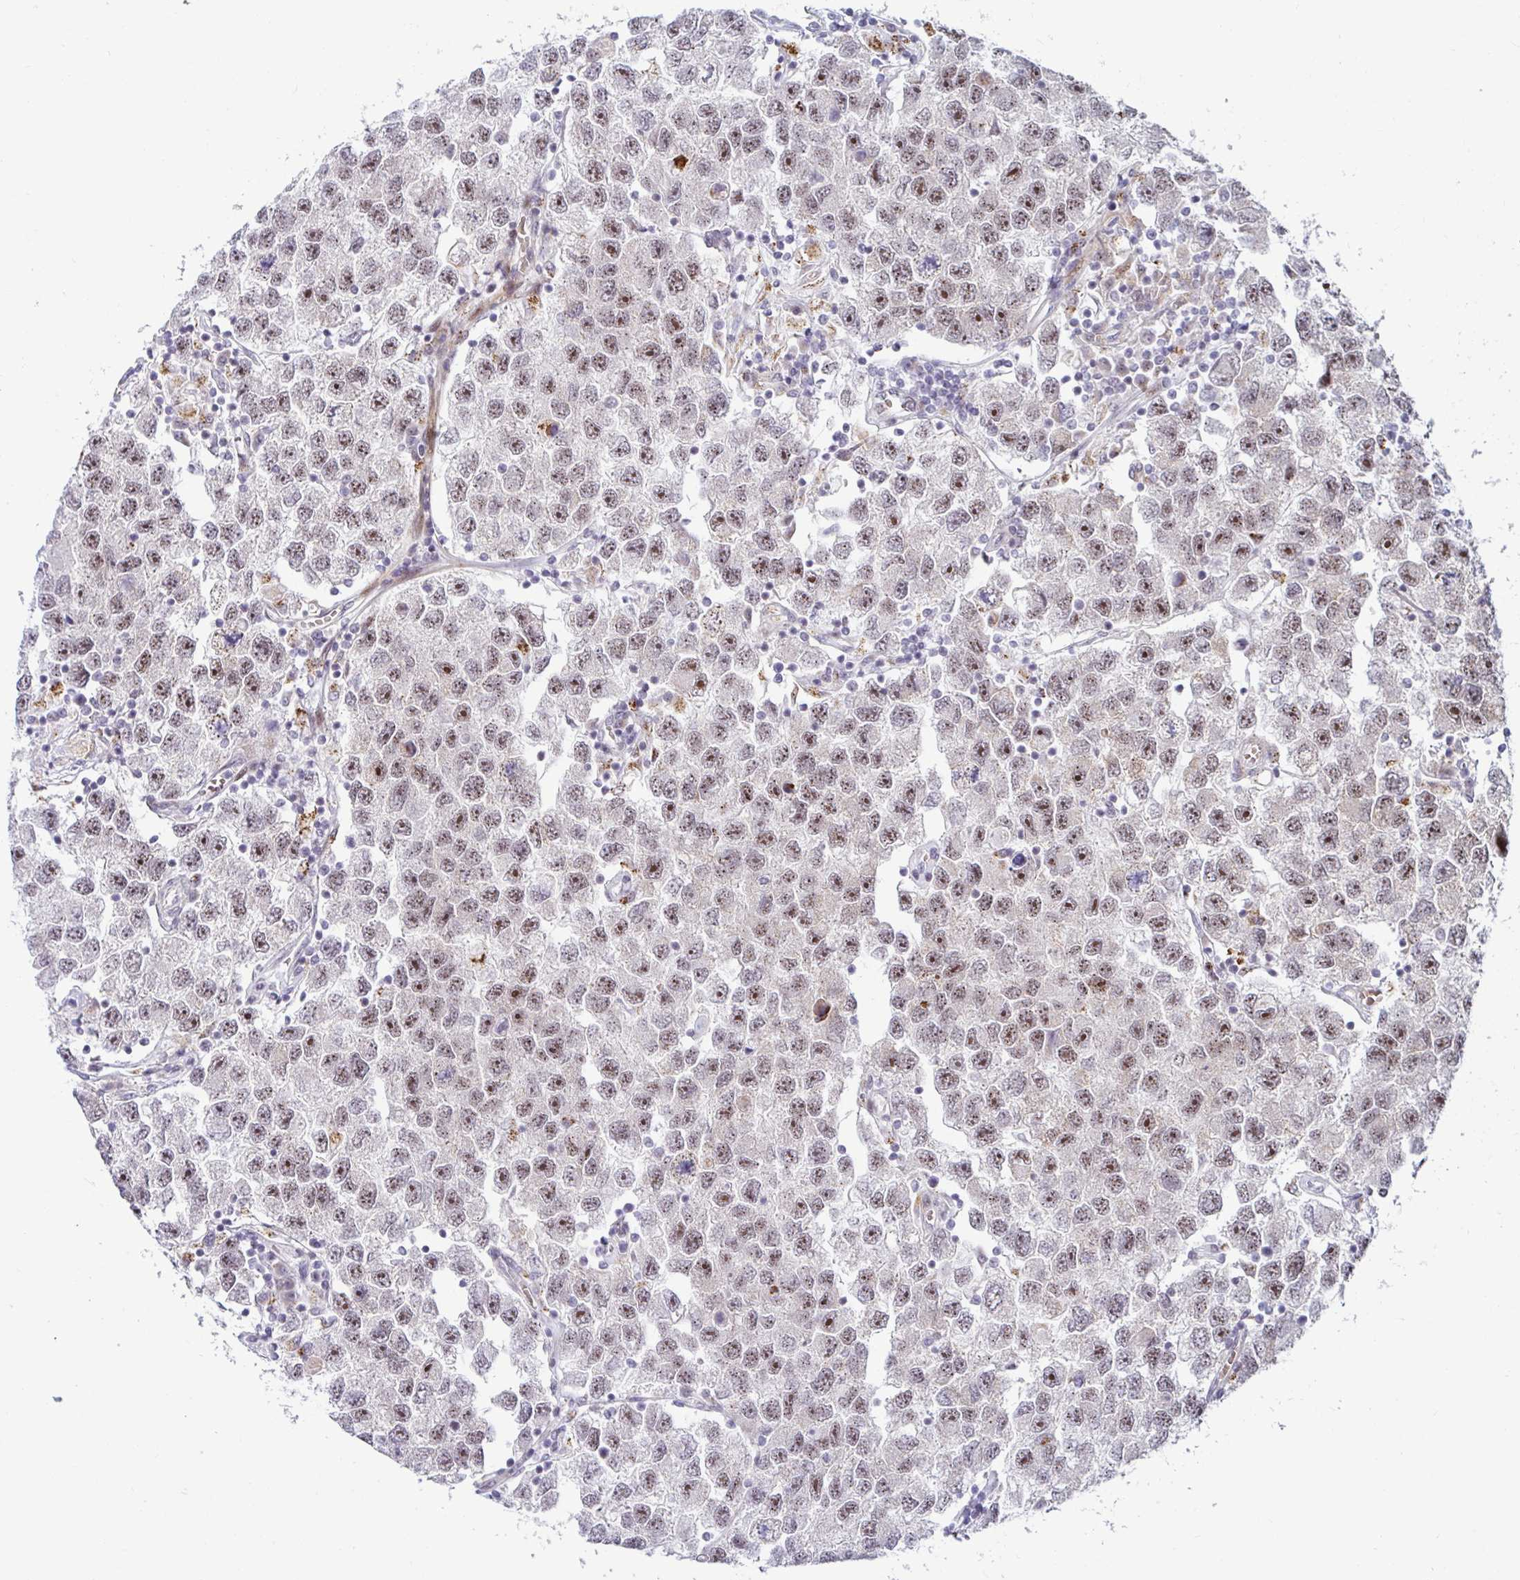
{"staining": {"intensity": "moderate", "quantity": ">75%", "location": "nuclear"}, "tissue": "testis cancer", "cell_type": "Tumor cells", "image_type": "cancer", "snomed": [{"axis": "morphology", "description": "Seminoma, NOS"}, {"axis": "topography", "description": "Testis"}], "caption": "An image of human testis seminoma stained for a protein displays moderate nuclear brown staining in tumor cells. The staining is performed using DAB (3,3'-diaminobenzidine) brown chromogen to label protein expression. The nuclei are counter-stained blue using hematoxylin.", "gene": "DZIP1", "patient": {"sex": "male", "age": 26}}